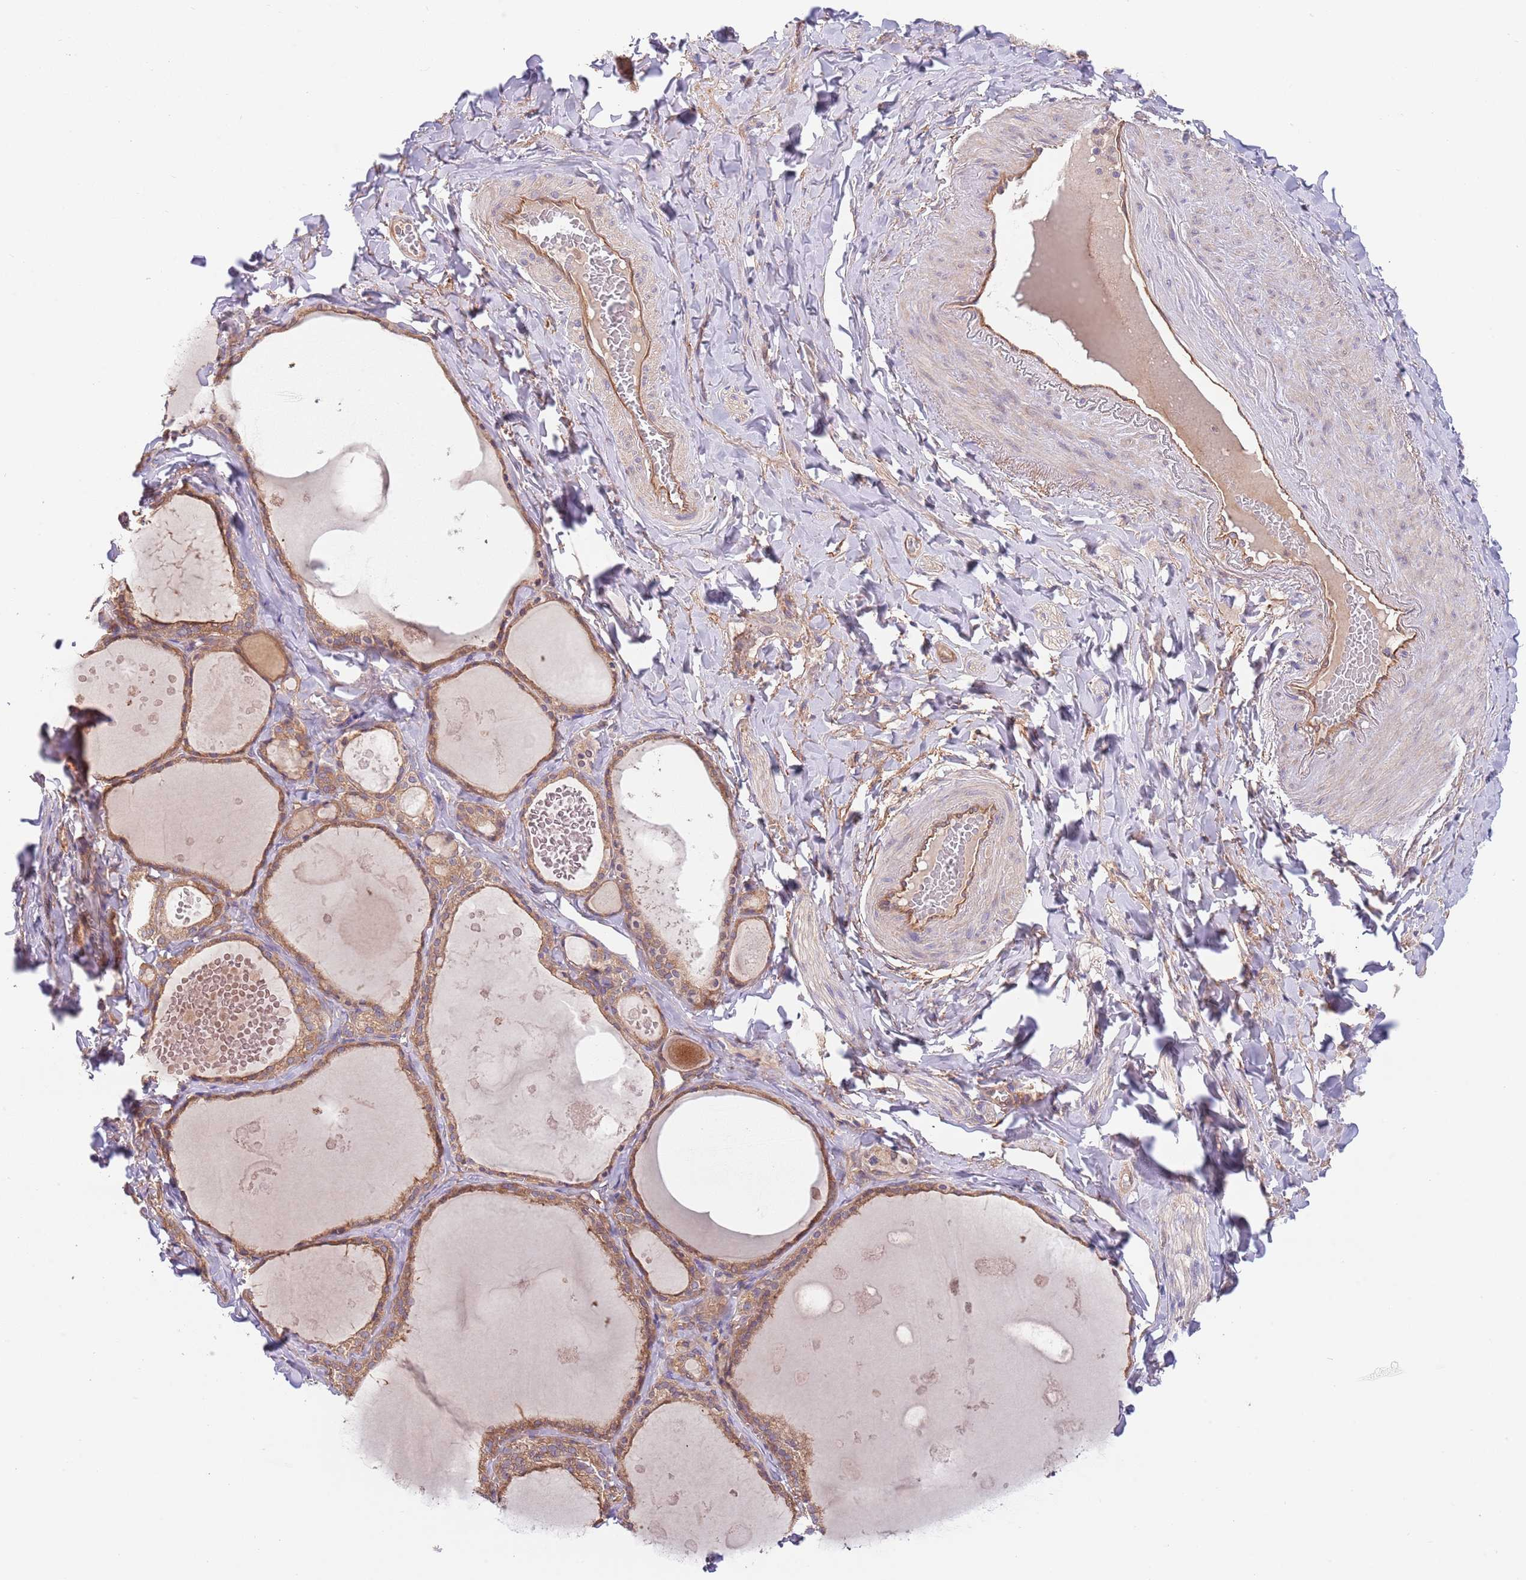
{"staining": {"intensity": "moderate", "quantity": ">75%", "location": "cytoplasmic/membranous"}, "tissue": "thyroid gland", "cell_type": "Glandular cells", "image_type": "normal", "snomed": [{"axis": "morphology", "description": "Normal tissue, NOS"}, {"axis": "topography", "description": "Thyroid gland"}], "caption": "Immunohistochemical staining of unremarkable thyroid gland demonstrates >75% levels of moderate cytoplasmic/membranous protein expression in about >75% of glandular cells. (Stains: DAB in brown, nuclei in blue, Microscopy: brightfield microscopy at high magnification).", "gene": "EIF3F", "patient": {"sex": "male", "age": 56}}